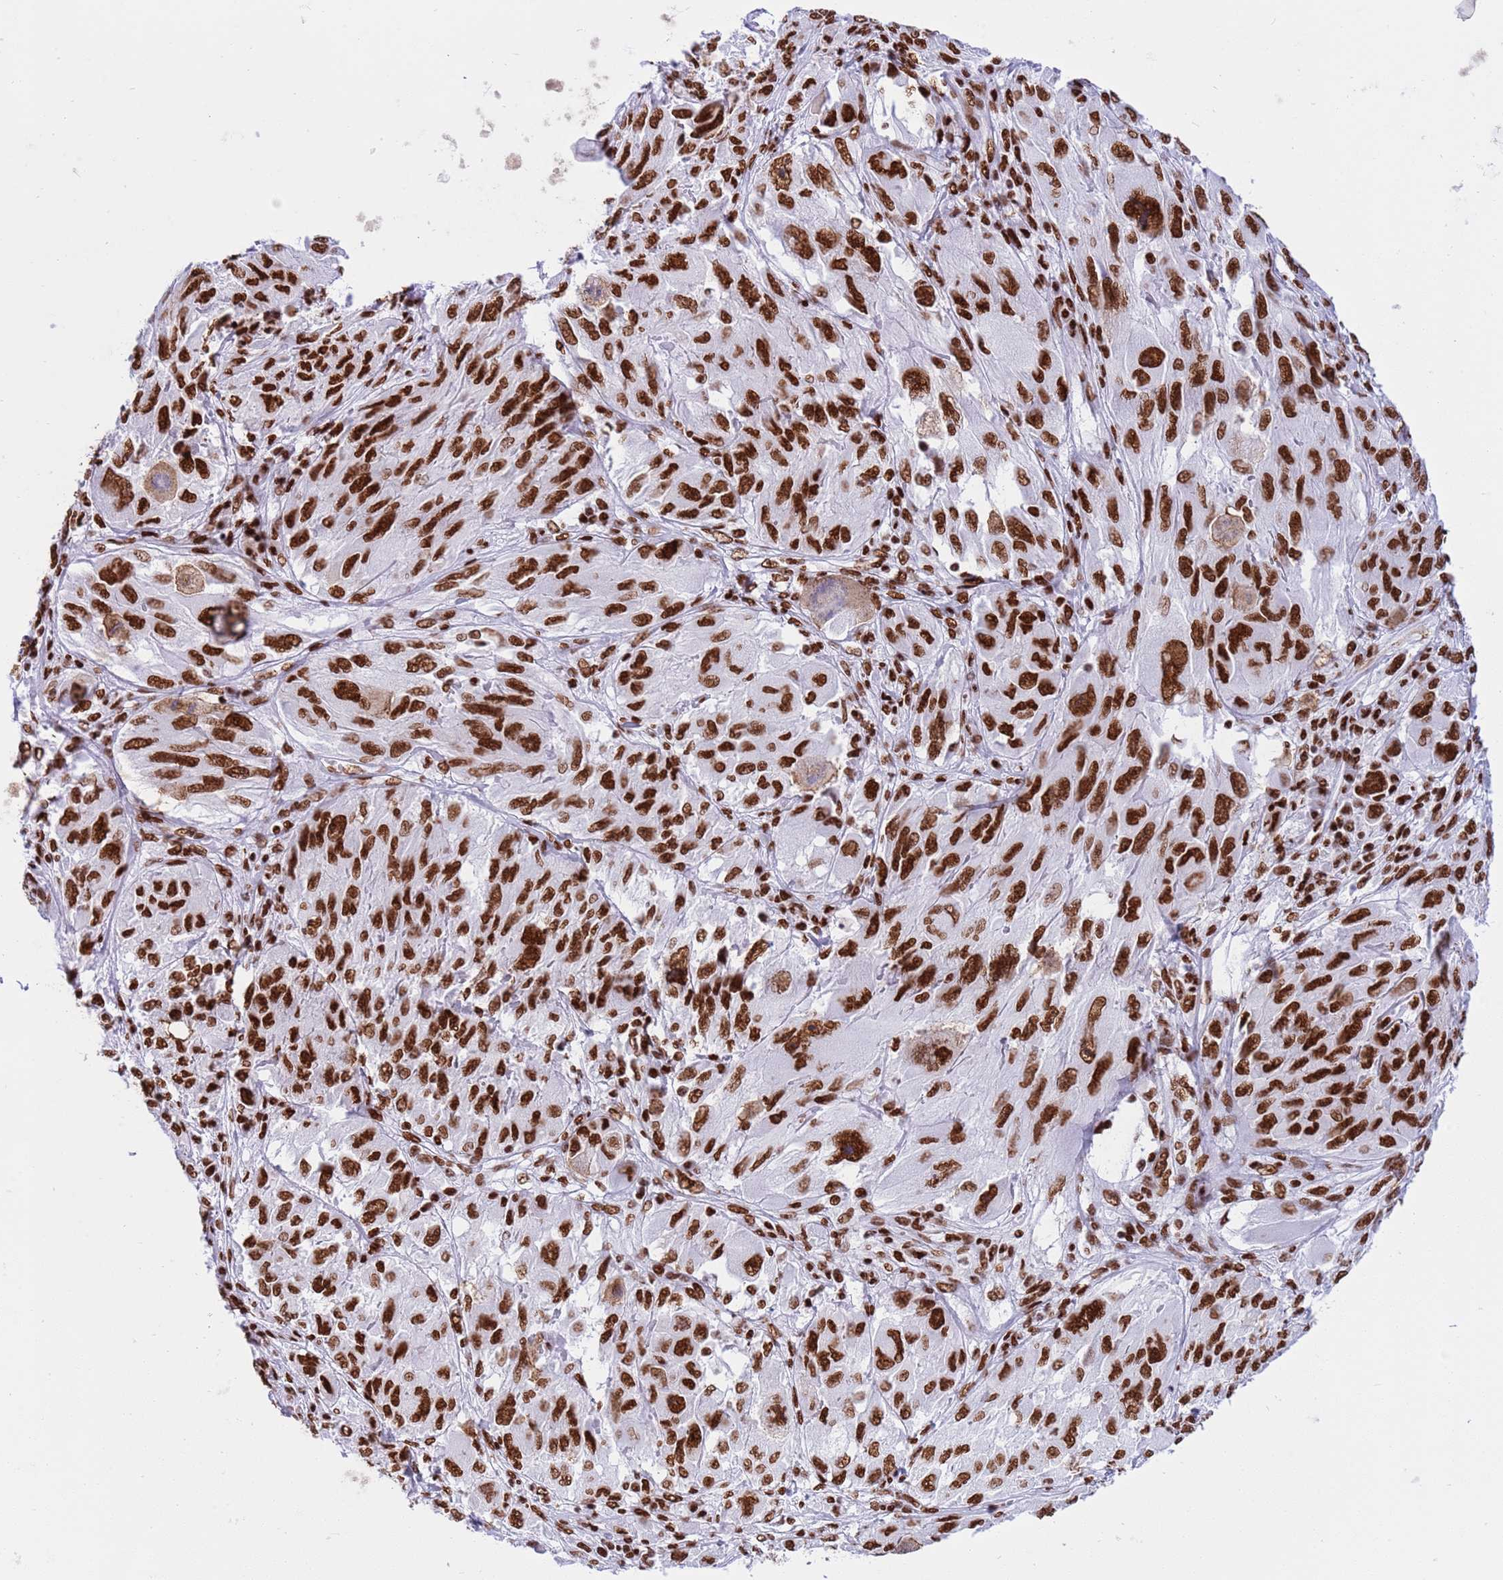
{"staining": {"intensity": "strong", "quantity": ">75%", "location": "nuclear"}, "tissue": "melanoma", "cell_type": "Tumor cells", "image_type": "cancer", "snomed": [{"axis": "morphology", "description": "Malignant melanoma, NOS"}, {"axis": "topography", "description": "Skin"}], "caption": "IHC histopathology image of neoplastic tissue: human malignant melanoma stained using immunohistochemistry (IHC) reveals high levels of strong protein expression localized specifically in the nuclear of tumor cells, appearing as a nuclear brown color.", "gene": "RALY", "patient": {"sex": "female", "age": 91}}